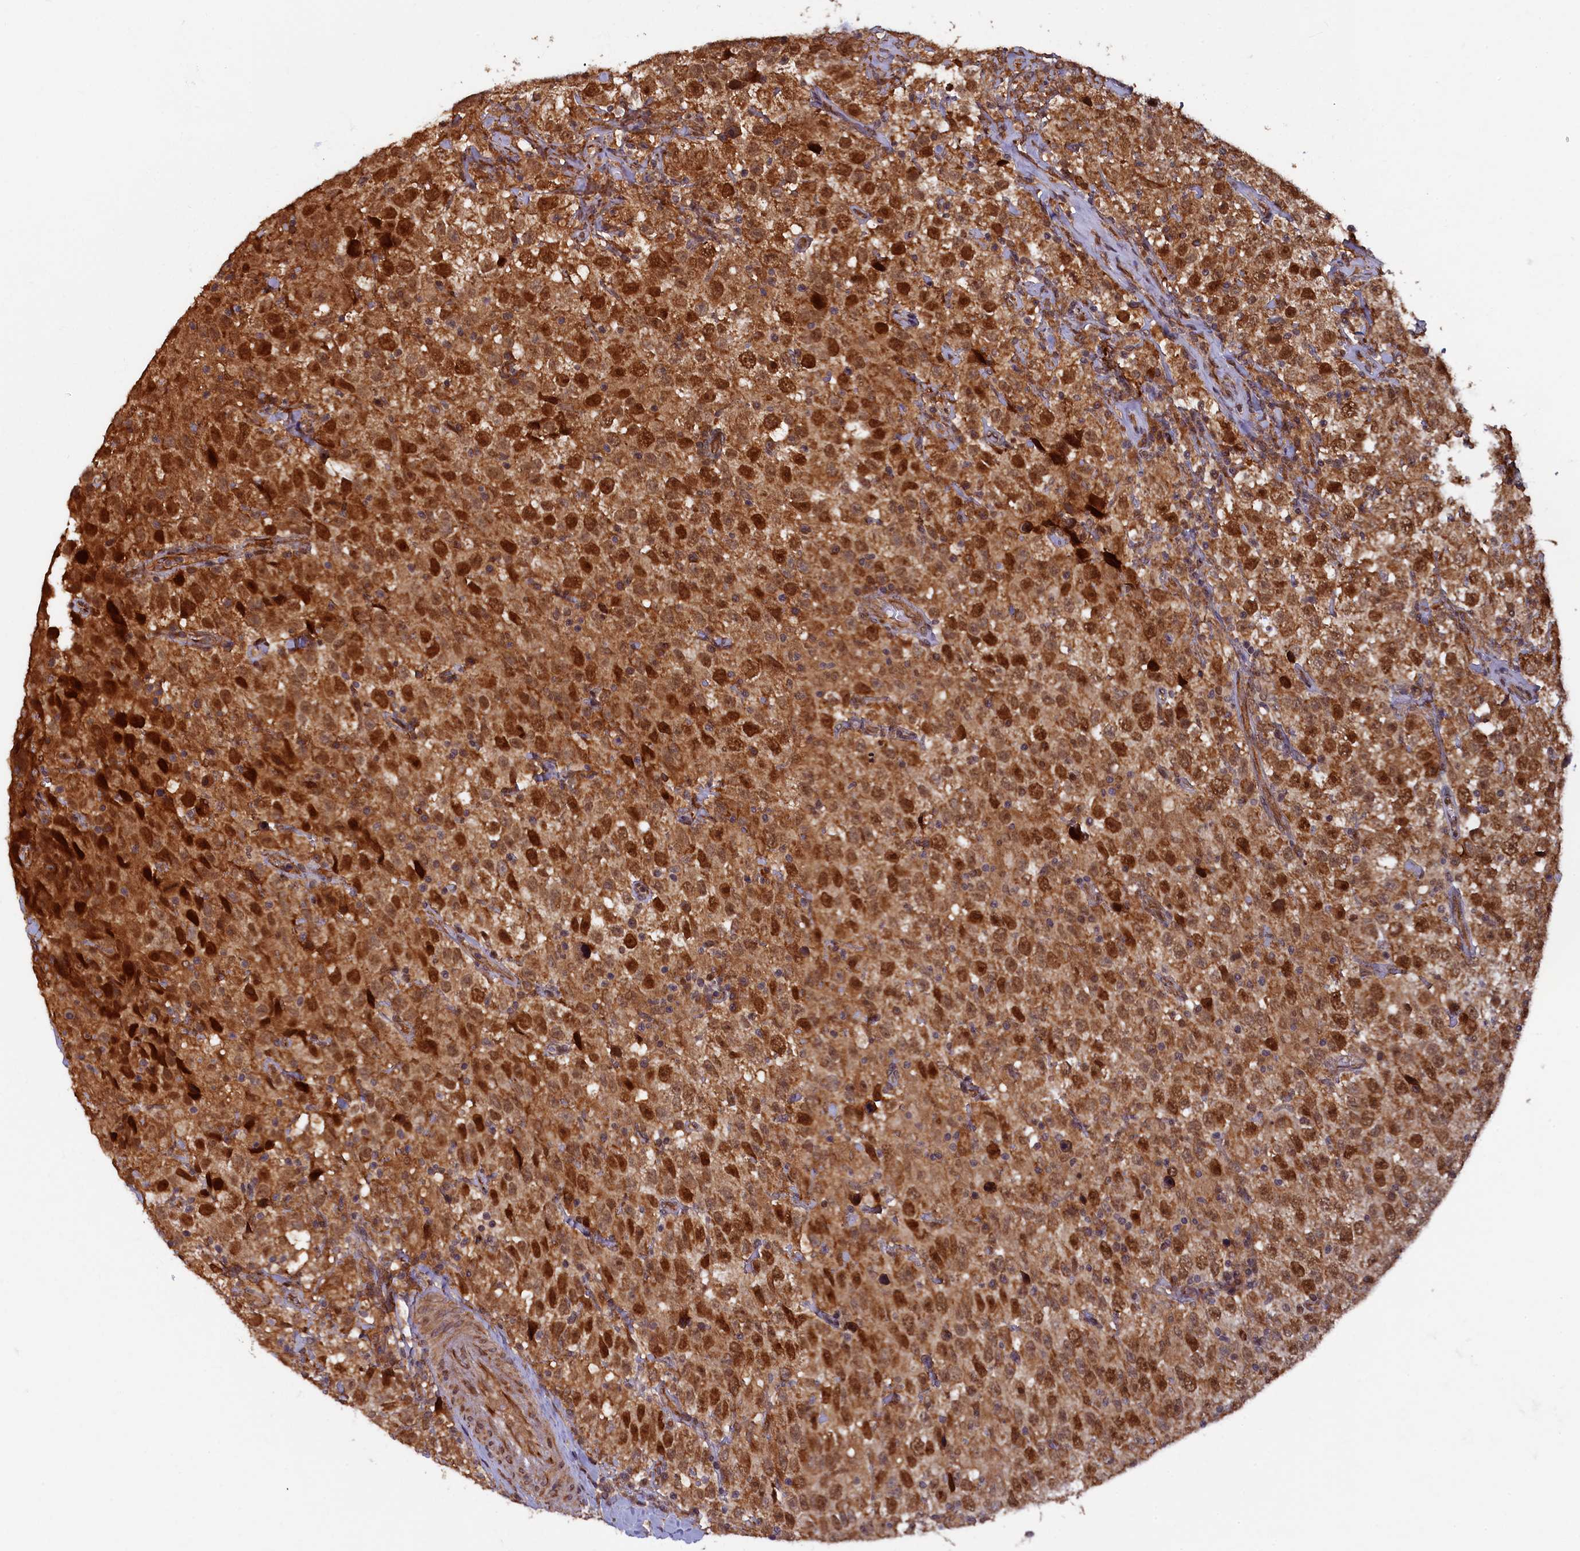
{"staining": {"intensity": "strong", "quantity": ">75%", "location": "cytoplasmic/membranous,nuclear"}, "tissue": "testis cancer", "cell_type": "Tumor cells", "image_type": "cancer", "snomed": [{"axis": "morphology", "description": "Seminoma, NOS"}, {"axis": "topography", "description": "Testis"}], "caption": "Protein expression analysis of testis seminoma shows strong cytoplasmic/membranous and nuclear staining in approximately >75% of tumor cells. (DAB (3,3'-diaminobenzidine) = brown stain, brightfield microscopy at high magnification).", "gene": "BRCA1", "patient": {"sex": "male", "age": 41}}